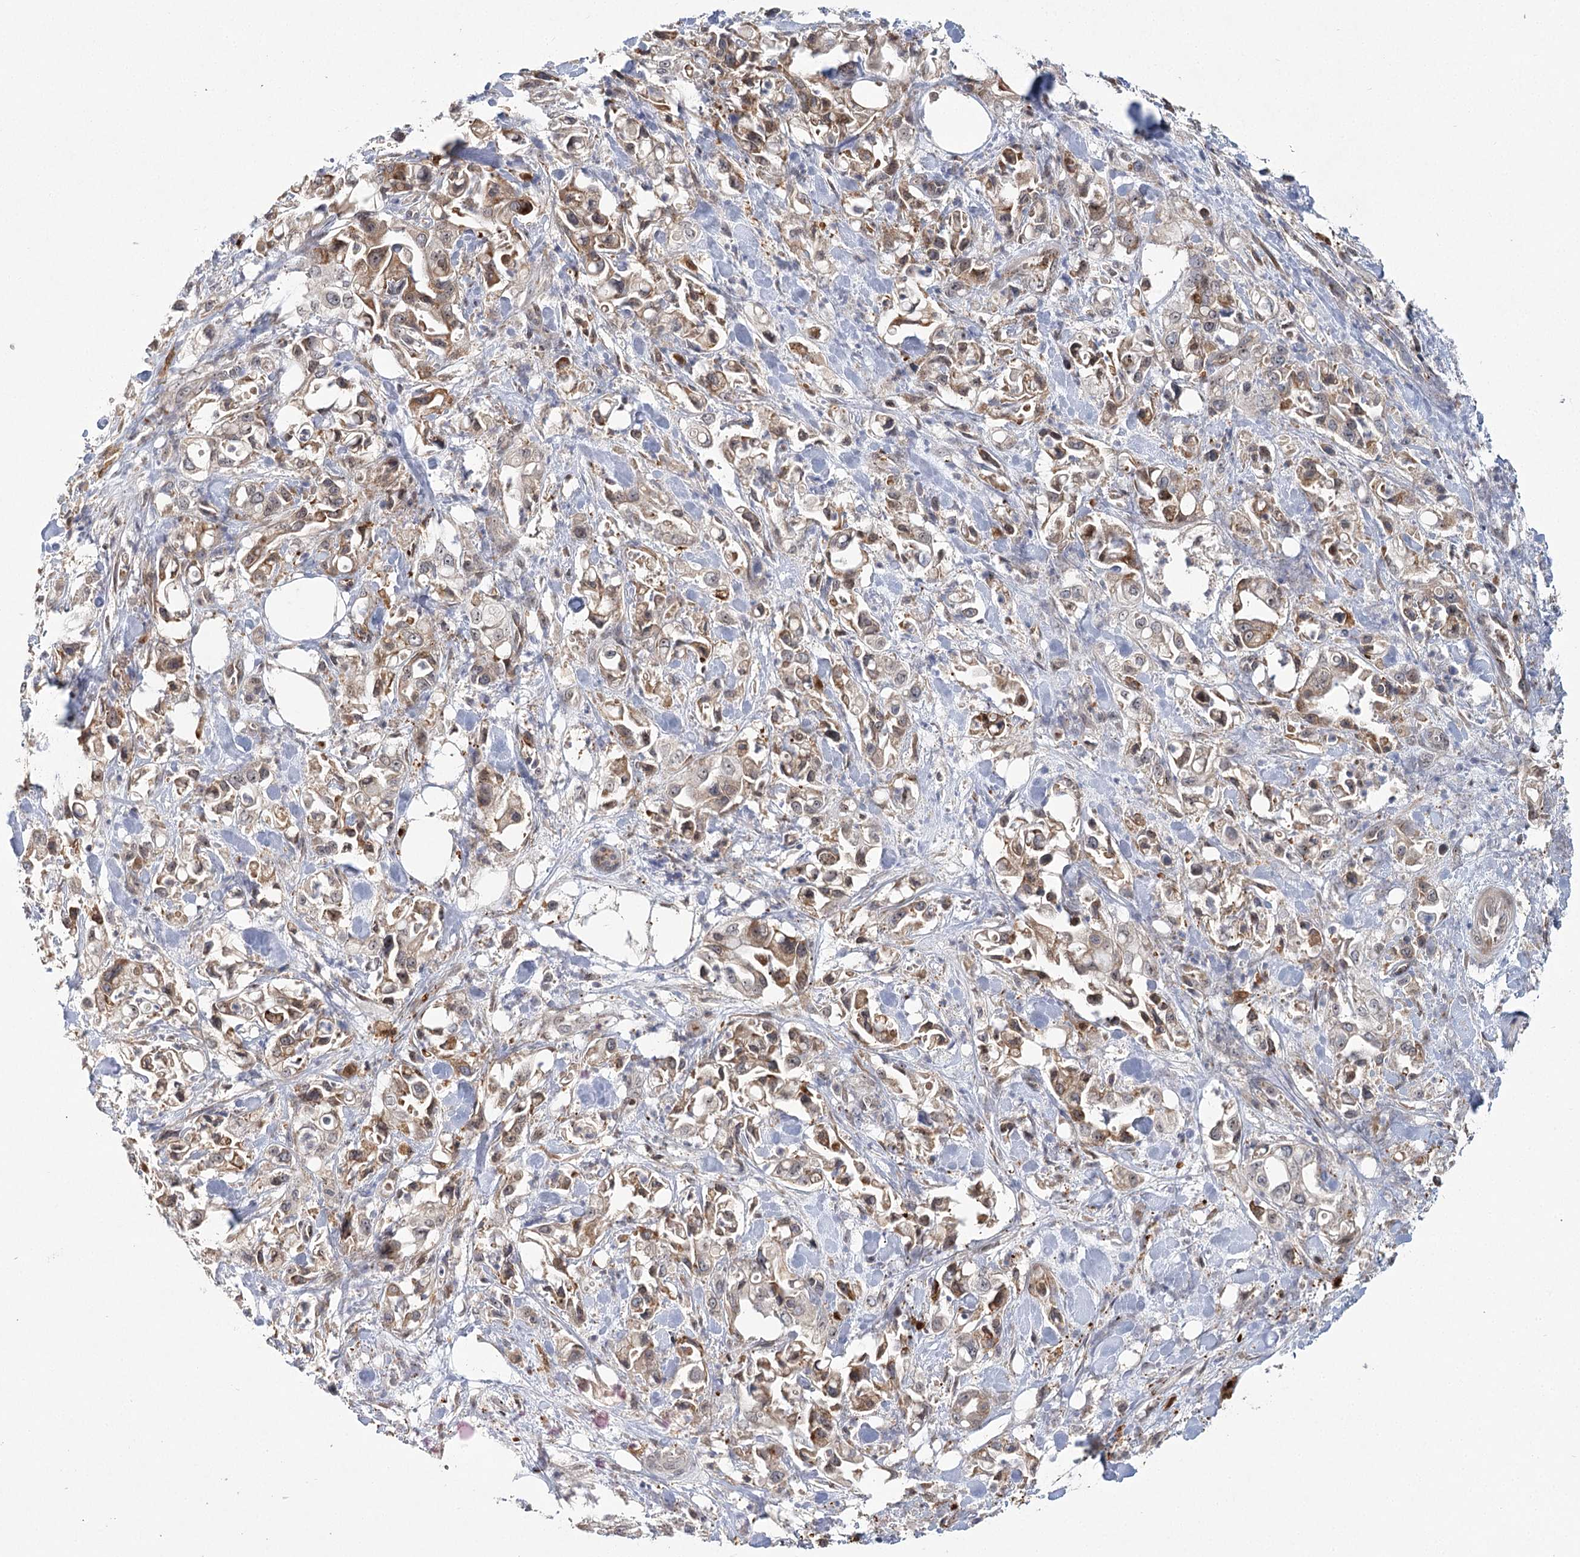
{"staining": {"intensity": "weak", "quantity": ">75%", "location": "cytoplasmic/membranous"}, "tissue": "pancreatic cancer", "cell_type": "Tumor cells", "image_type": "cancer", "snomed": [{"axis": "morphology", "description": "Adenocarcinoma, NOS"}, {"axis": "topography", "description": "Pancreas"}], "caption": "This is a photomicrograph of immunohistochemistry staining of pancreatic cancer (adenocarcinoma), which shows weak expression in the cytoplasmic/membranous of tumor cells.", "gene": "WDR36", "patient": {"sex": "male", "age": 70}}